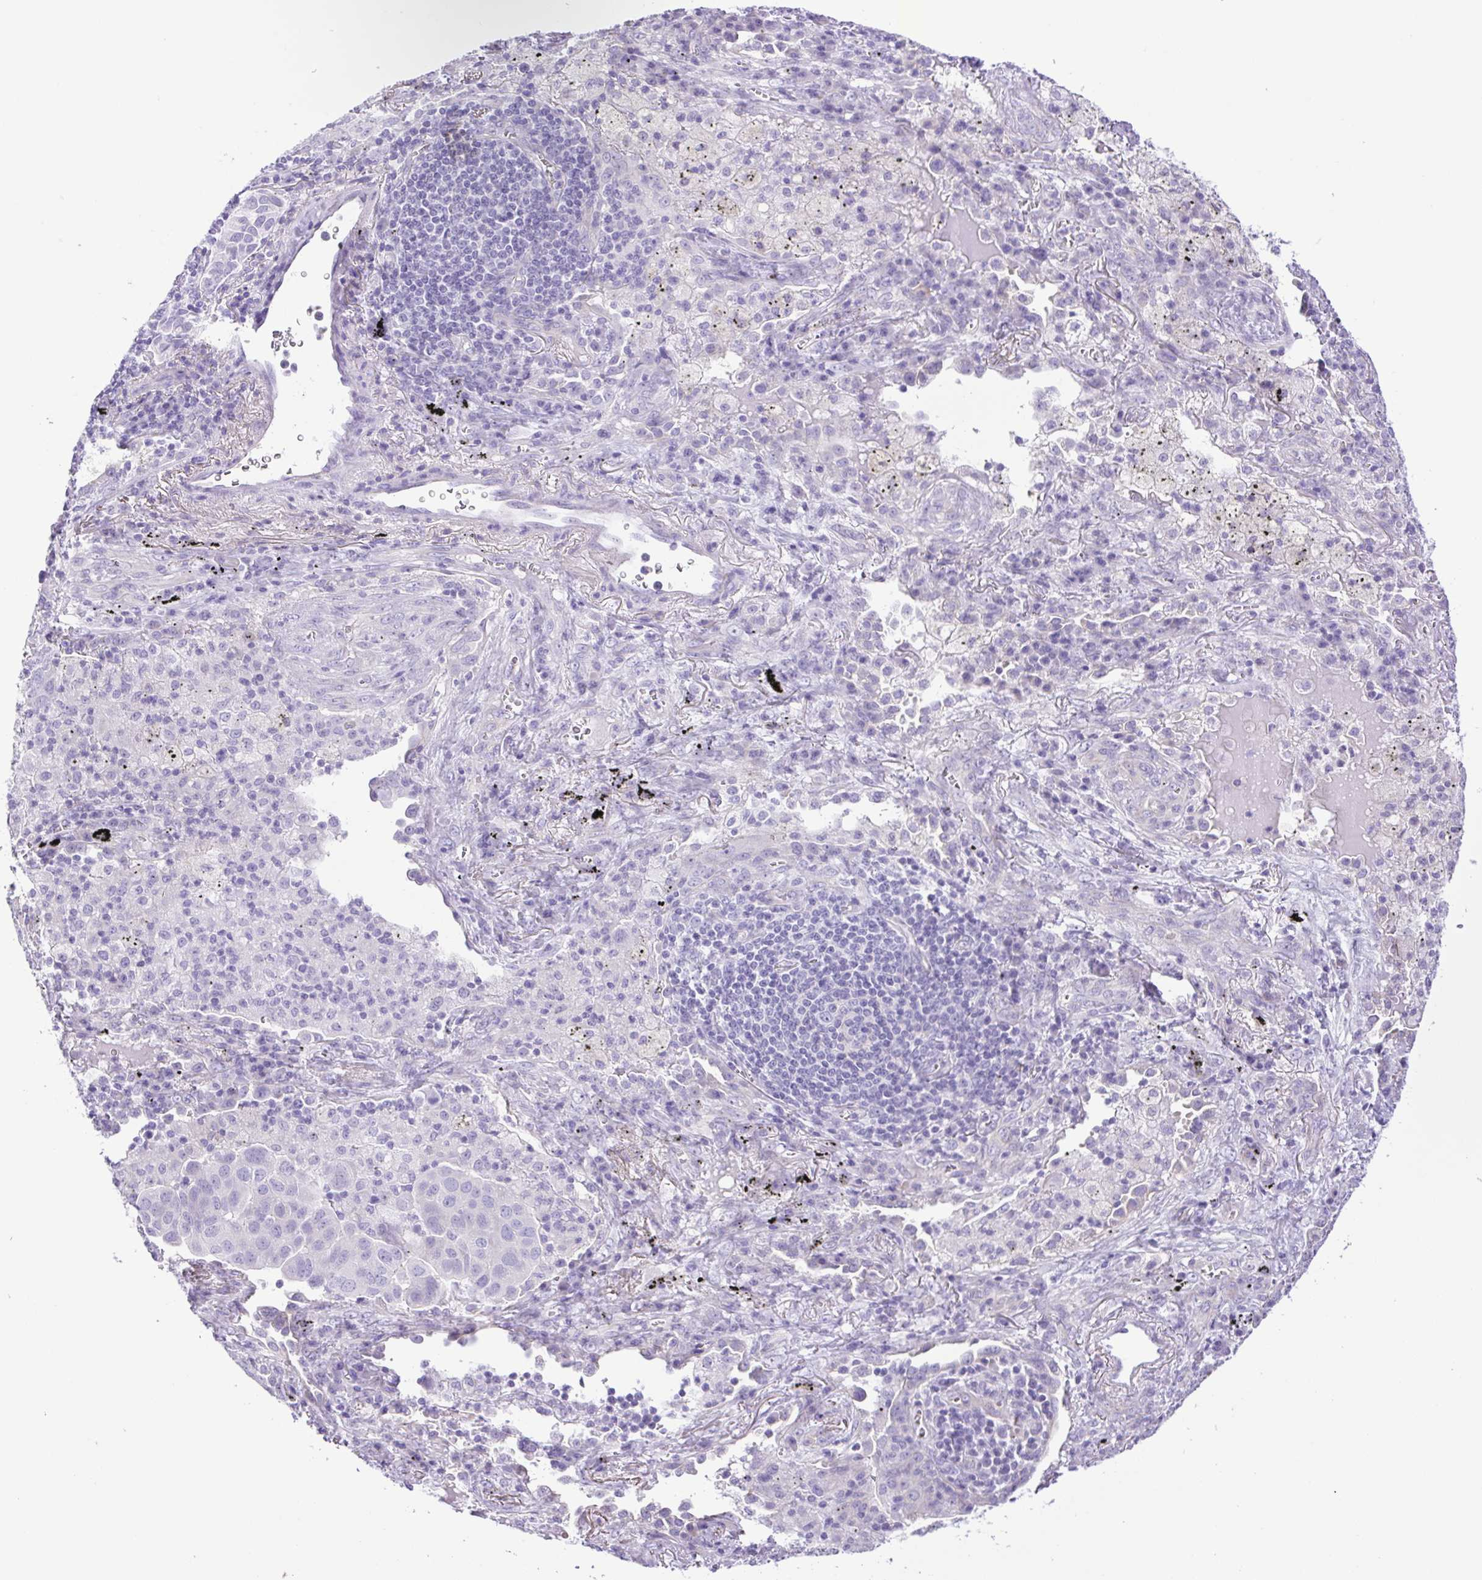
{"staining": {"intensity": "negative", "quantity": "none", "location": "none"}, "tissue": "lung cancer", "cell_type": "Tumor cells", "image_type": "cancer", "snomed": [{"axis": "morphology", "description": "Adenocarcinoma, NOS"}, {"axis": "morphology", "description": "Adenocarcinoma, metastatic, NOS"}, {"axis": "topography", "description": "Lymph node"}, {"axis": "topography", "description": "Lung"}], "caption": "High power microscopy image of an immunohistochemistry (IHC) micrograph of lung cancer (adenocarcinoma), revealing no significant expression in tumor cells.", "gene": "CDSN", "patient": {"sex": "female", "age": 65}}